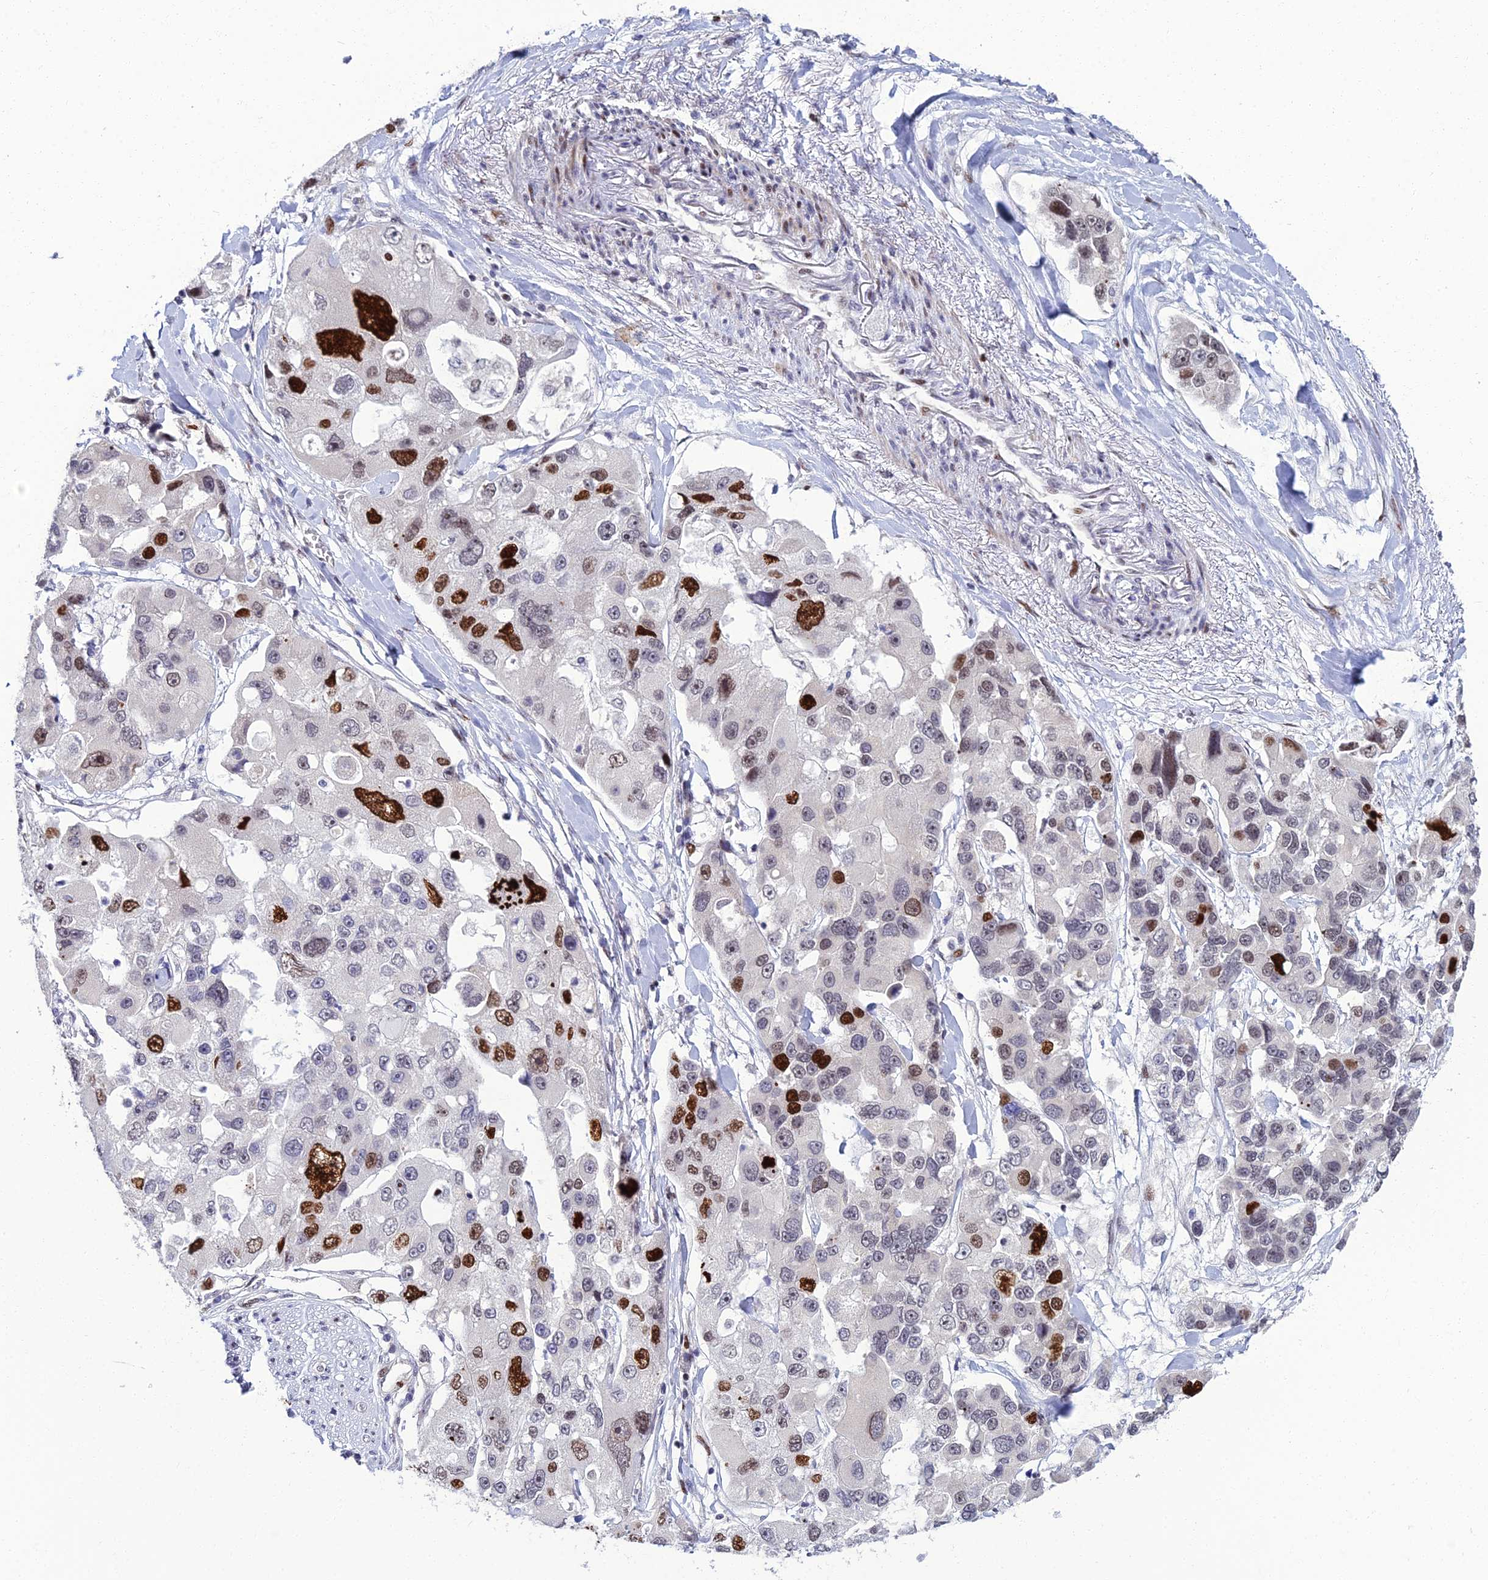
{"staining": {"intensity": "strong", "quantity": "<25%", "location": "nuclear"}, "tissue": "lung cancer", "cell_type": "Tumor cells", "image_type": "cancer", "snomed": [{"axis": "morphology", "description": "Adenocarcinoma, NOS"}, {"axis": "topography", "description": "Lung"}], "caption": "Tumor cells show strong nuclear staining in approximately <25% of cells in lung adenocarcinoma. Immunohistochemistry stains the protein in brown and the nuclei are stained blue.", "gene": "TAF9B", "patient": {"sex": "female", "age": 54}}